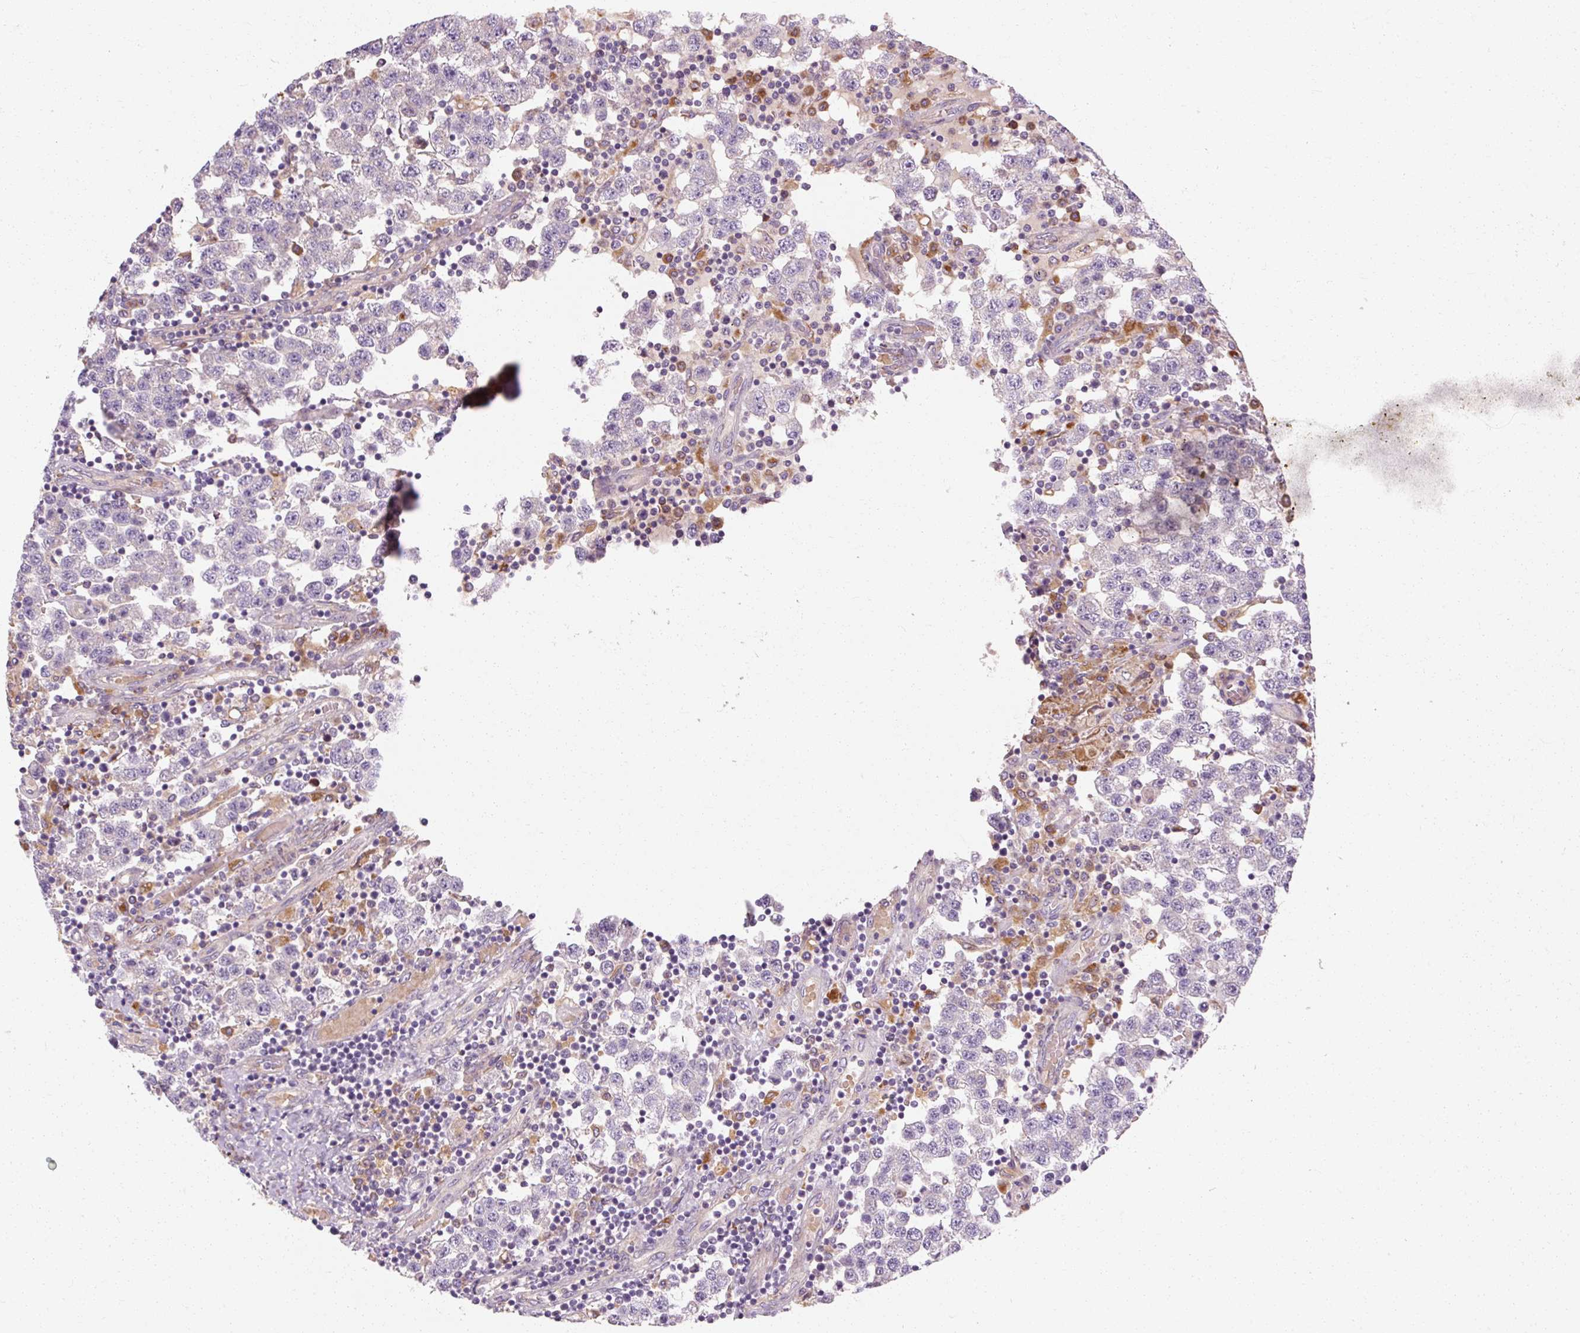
{"staining": {"intensity": "negative", "quantity": "none", "location": "none"}, "tissue": "testis cancer", "cell_type": "Tumor cells", "image_type": "cancer", "snomed": [{"axis": "morphology", "description": "Seminoma, NOS"}, {"axis": "topography", "description": "Testis"}], "caption": "Tumor cells show no significant protein staining in seminoma (testis).", "gene": "TBC1D4", "patient": {"sex": "male", "age": 34}}